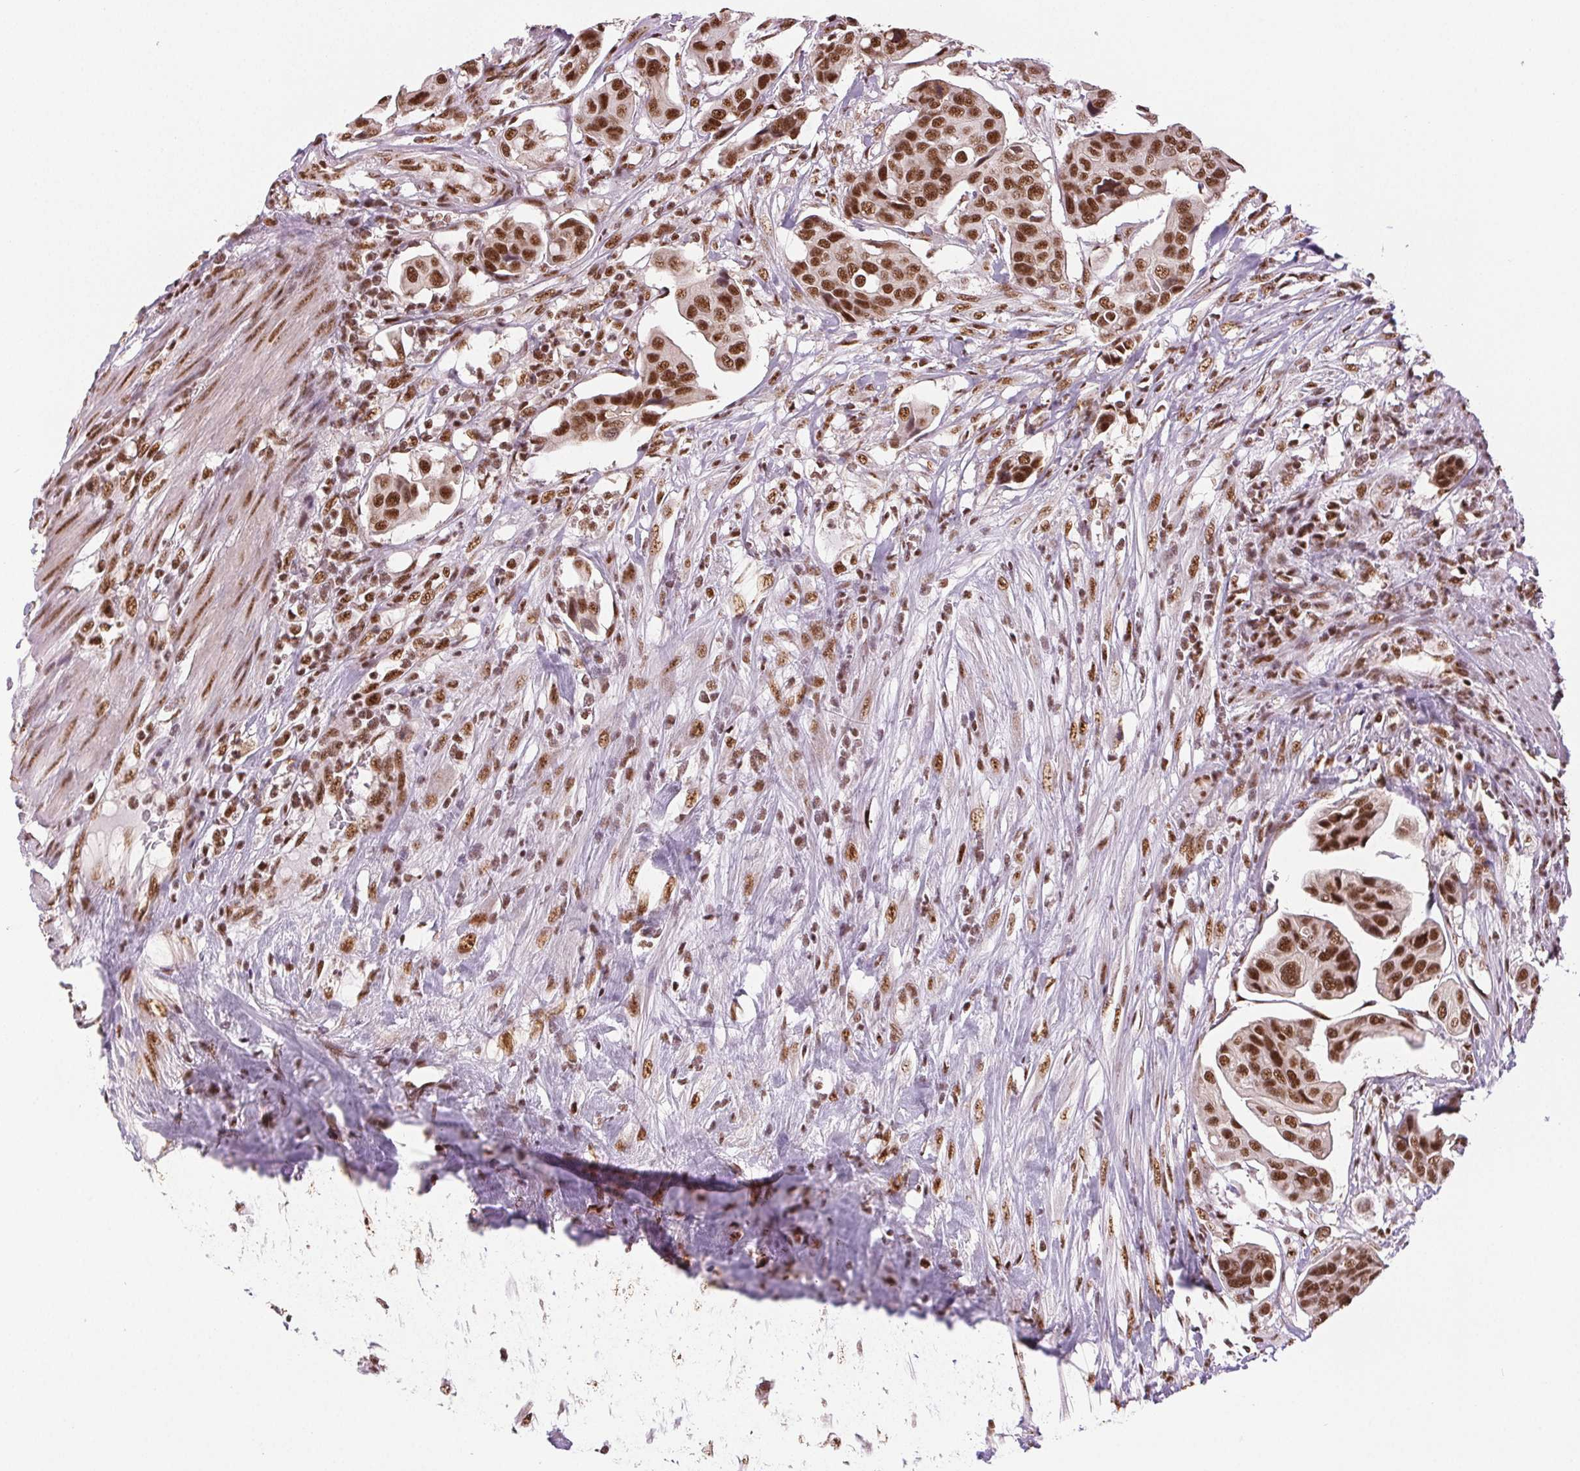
{"staining": {"intensity": "strong", "quantity": ">75%", "location": "nuclear"}, "tissue": "renal cancer", "cell_type": "Tumor cells", "image_type": "cancer", "snomed": [{"axis": "morphology", "description": "Adenocarcinoma, NOS"}, {"axis": "topography", "description": "Urinary bladder"}], "caption": "Adenocarcinoma (renal) stained with a protein marker displays strong staining in tumor cells.", "gene": "IK", "patient": {"sex": "male", "age": 61}}